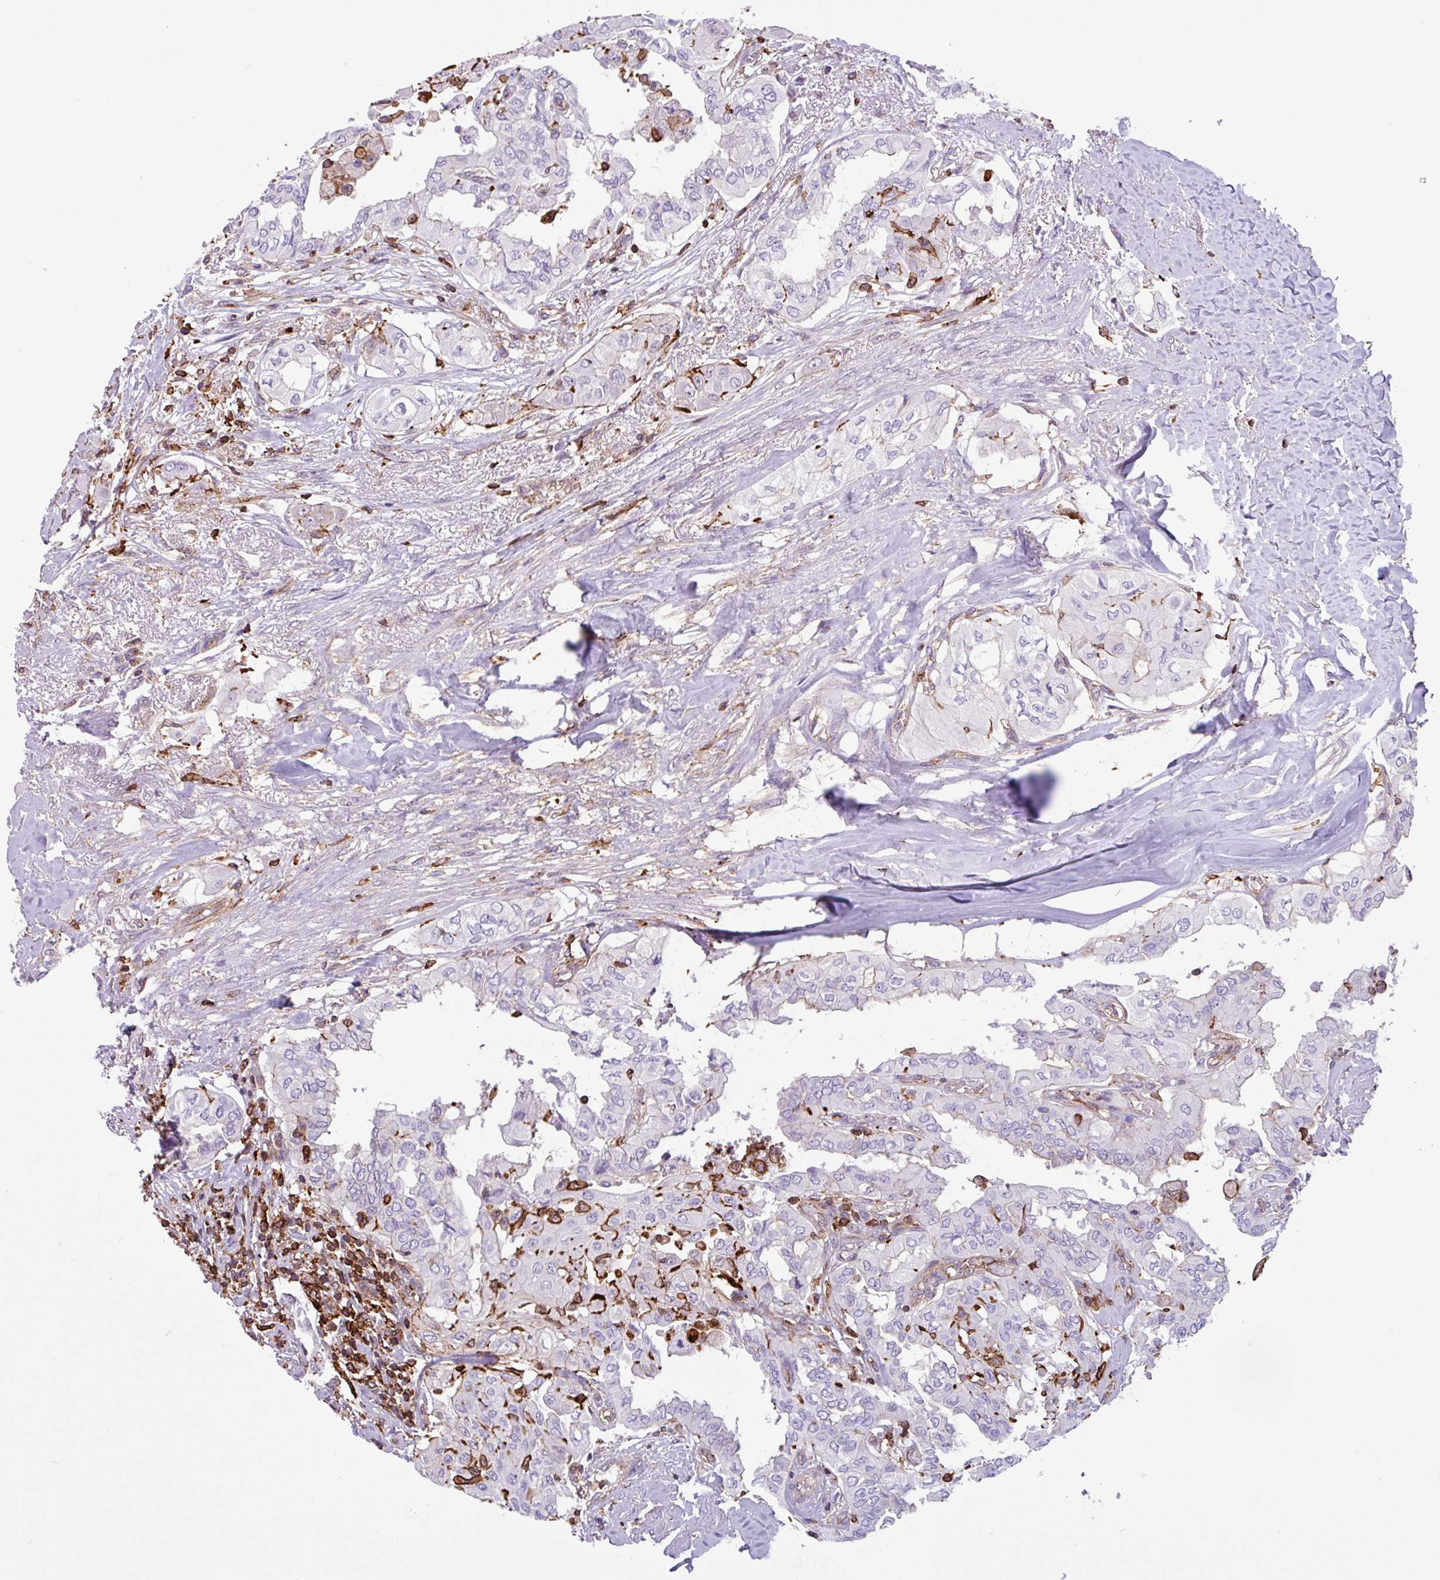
{"staining": {"intensity": "negative", "quantity": "none", "location": "none"}, "tissue": "thyroid cancer", "cell_type": "Tumor cells", "image_type": "cancer", "snomed": [{"axis": "morphology", "description": "Papillary adenocarcinoma, NOS"}, {"axis": "topography", "description": "Thyroid gland"}], "caption": "This photomicrograph is of thyroid papillary adenocarcinoma stained with immunohistochemistry (IHC) to label a protein in brown with the nuclei are counter-stained blue. There is no expression in tumor cells. Brightfield microscopy of IHC stained with DAB (brown) and hematoxylin (blue), captured at high magnification.", "gene": "PPP1R18", "patient": {"sex": "female", "age": 59}}